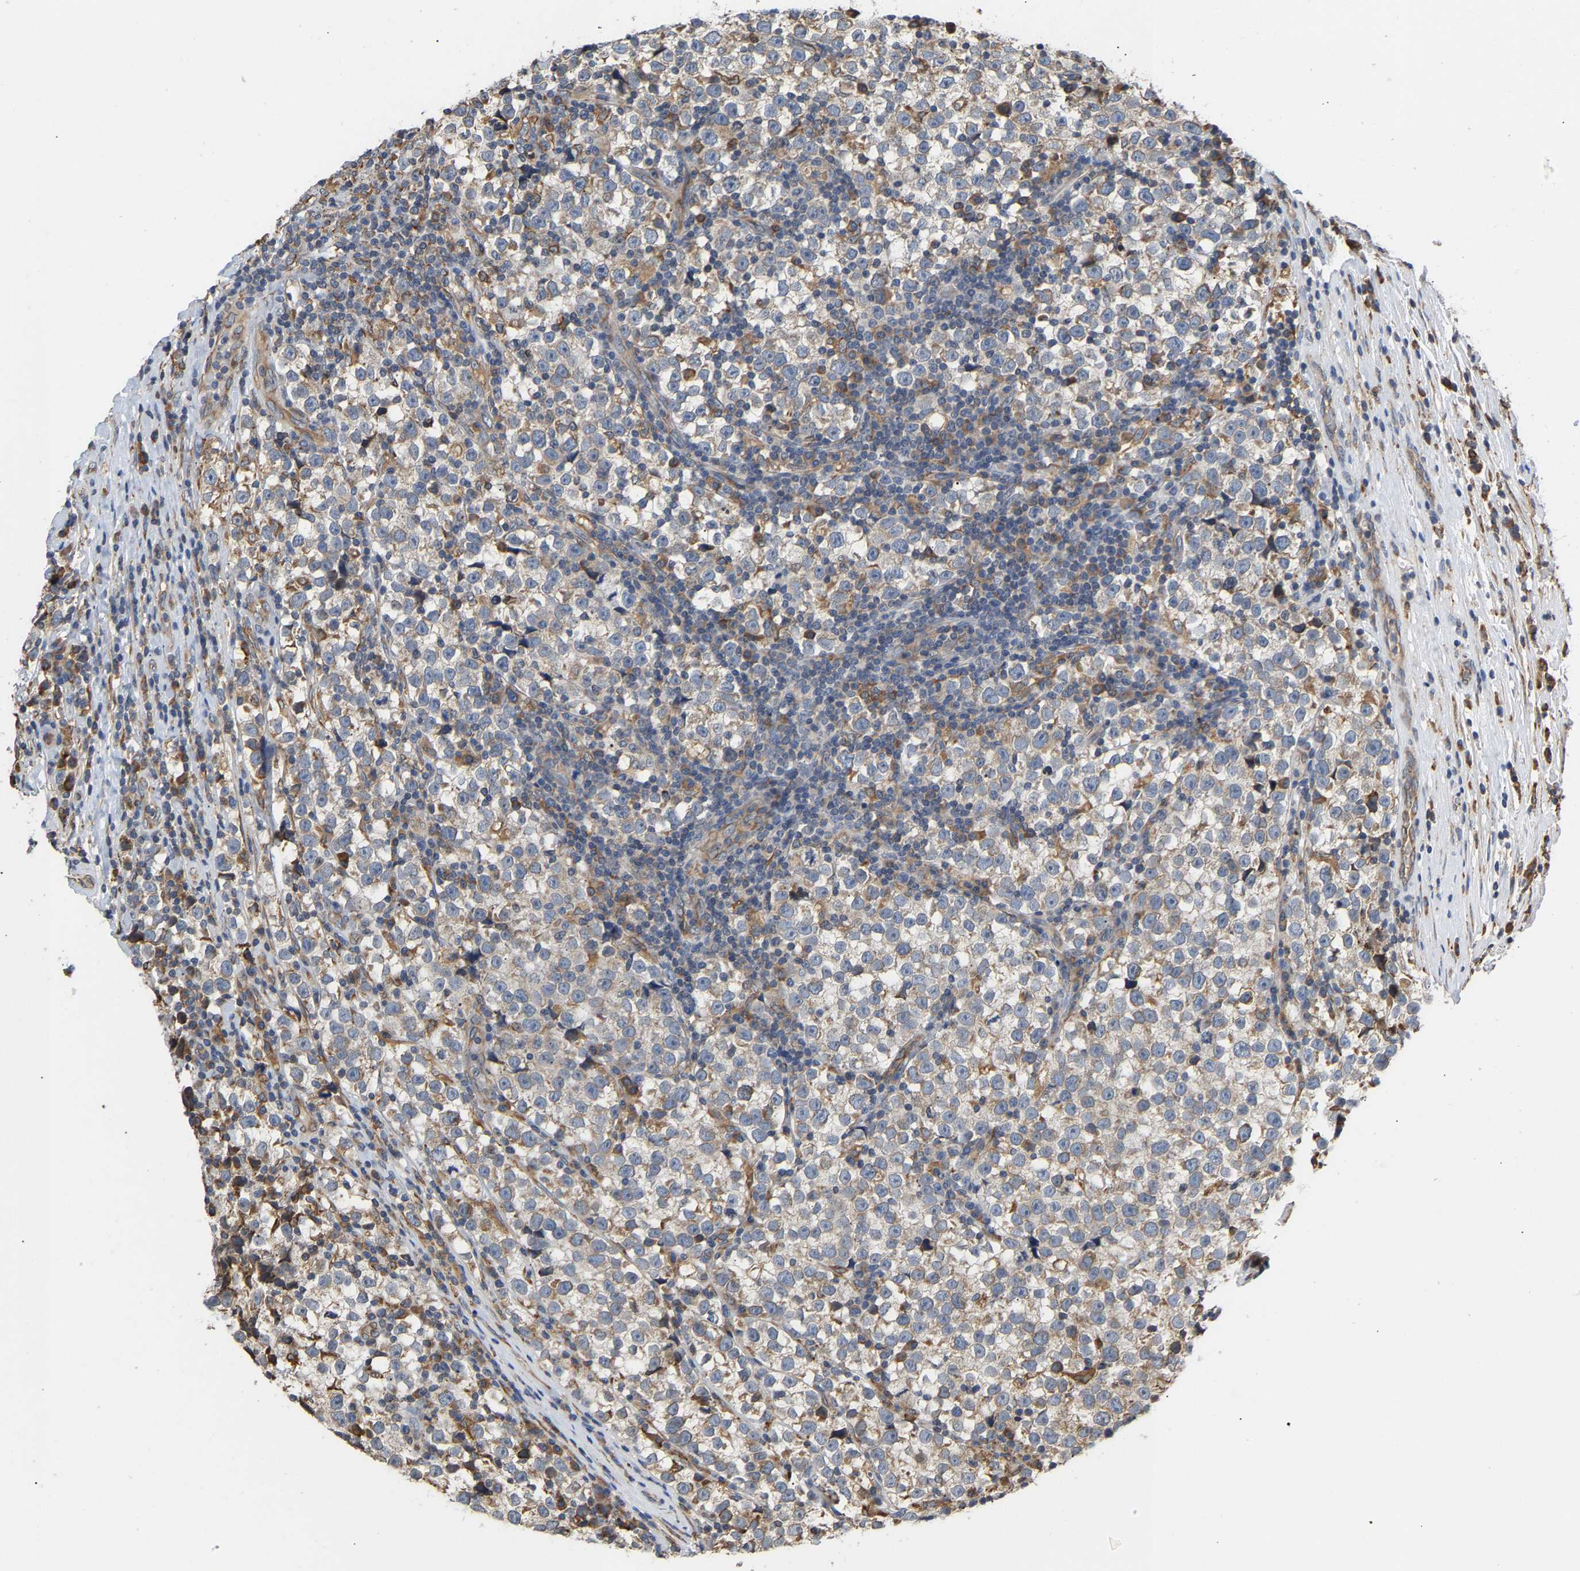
{"staining": {"intensity": "negative", "quantity": "none", "location": "none"}, "tissue": "testis cancer", "cell_type": "Tumor cells", "image_type": "cancer", "snomed": [{"axis": "morphology", "description": "Normal tissue, NOS"}, {"axis": "morphology", "description": "Seminoma, NOS"}, {"axis": "topography", "description": "Testis"}], "caption": "Tumor cells show no significant protein expression in testis cancer (seminoma).", "gene": "ARAP1", "patient": {"sex": "male", "age": 43}}